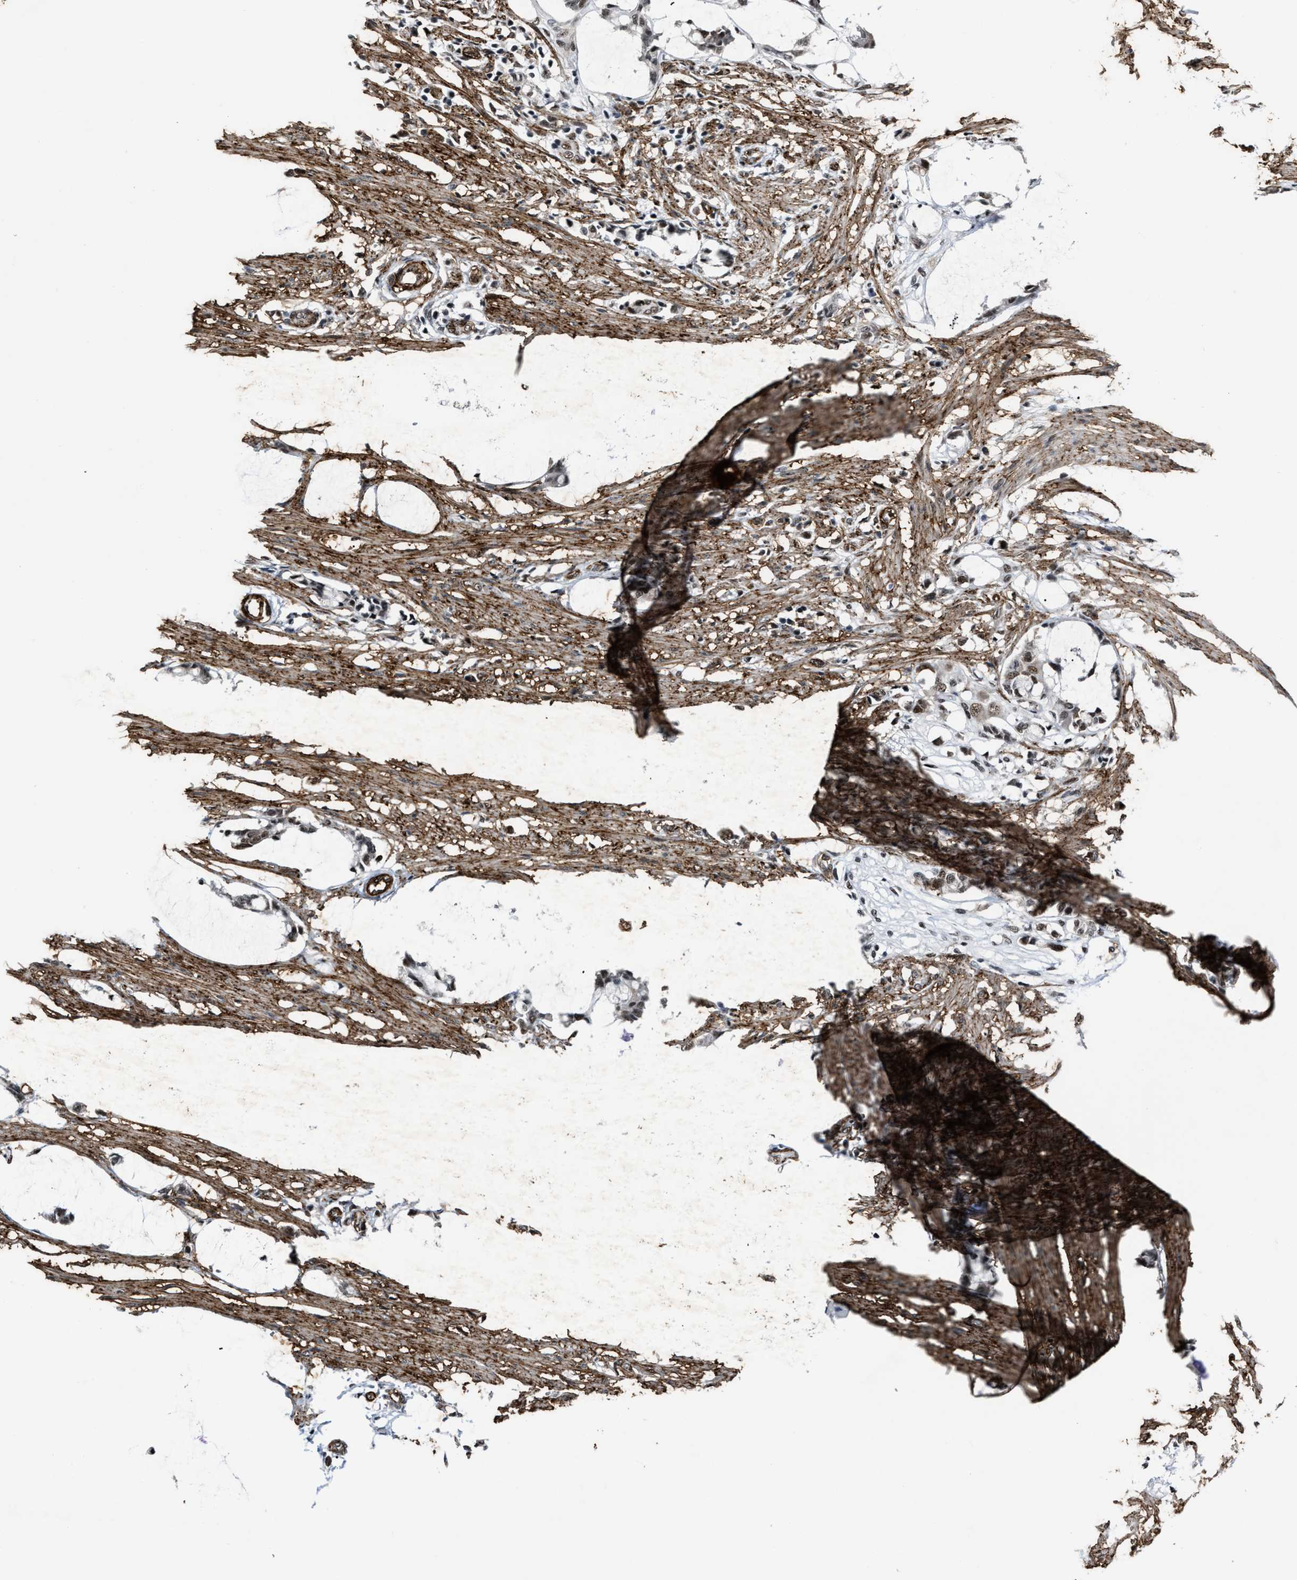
{"staining": {"intensity": "moderate", "quantity": ">75%", "location": "cytoplasmic/membranous,nuclear"}, "tissue": "smooth muscle", "cell_type": "Smooth muscle cells", "image_type": "normal", "snomed": [{"axis": "morphology", "description": "Normal tissue, NOS"}, {"axis": "morphology", "description": "Adenocarcinoma, NOS"}, {"axis": "topography", "description": "Smooth muscle"}, {"axis": "topography", "description": "Colon"}], "caption": "Immunohistochemical staining of unremarkable human smooth muscle reveals moderate cytoplasmic/membranous,nuclear protein expression in approximately >75% of smooth muscle cells.", "gene": "DDX5", "patient": {"sex": "male", "age": 14}}